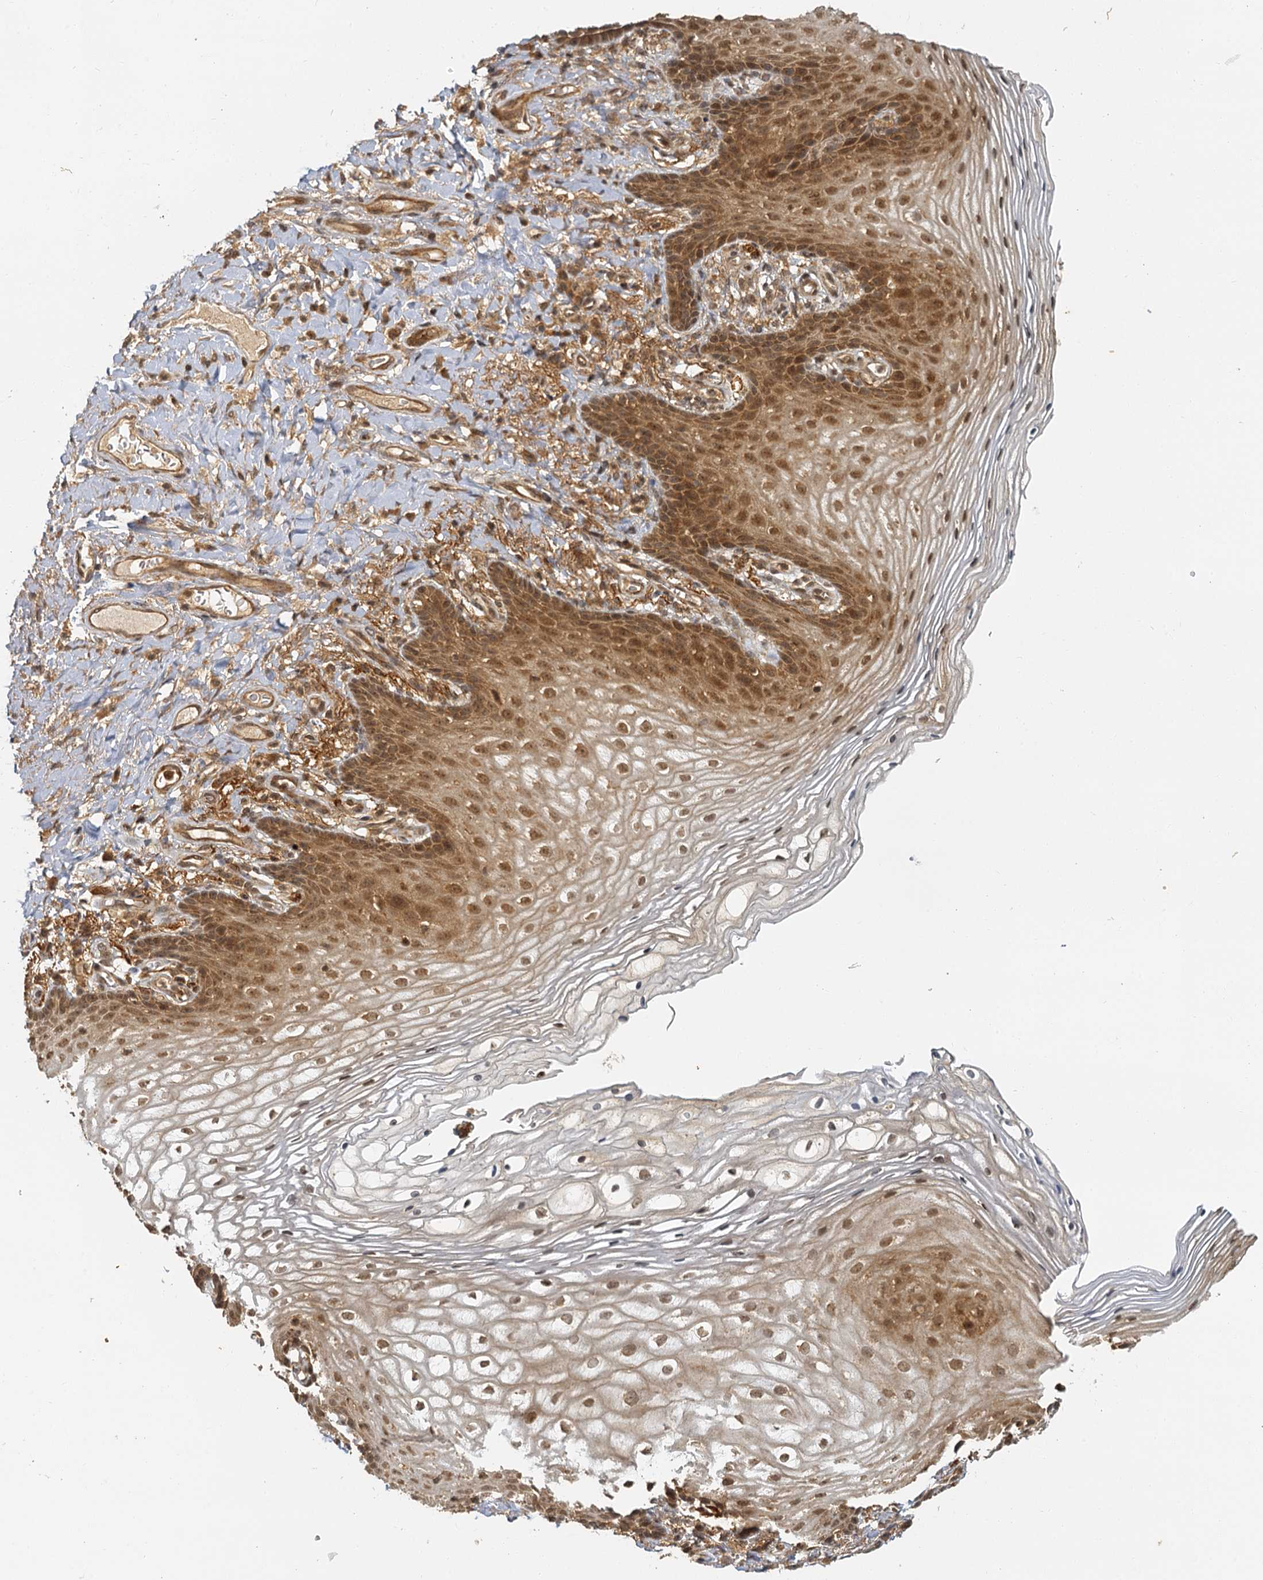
{"staining": {"intensity": "moderate", "quantity": ">75%", "location": "cytoplasmic/membranous,nuclear"}, "tissue": "vagina", "cell_type": "Squamous epithelial cells", "image_type": "normal", "snomed": [{"axis": "morphology", "description": "Normal tissue, NOS"}, {"axis": "topography", "description": "Vagina"}], "caption": "Vagina stained with DAB (3,3'-diaminobenzidine) immunohistochemistry (IHC) demonstrates medium levels of moderate cytoplasmic/membranous,nuclear positivity in about >75% of squamous epithelial cells.", "gene": "ZNF549", "patient": {"sex": "female", "age": 60}}